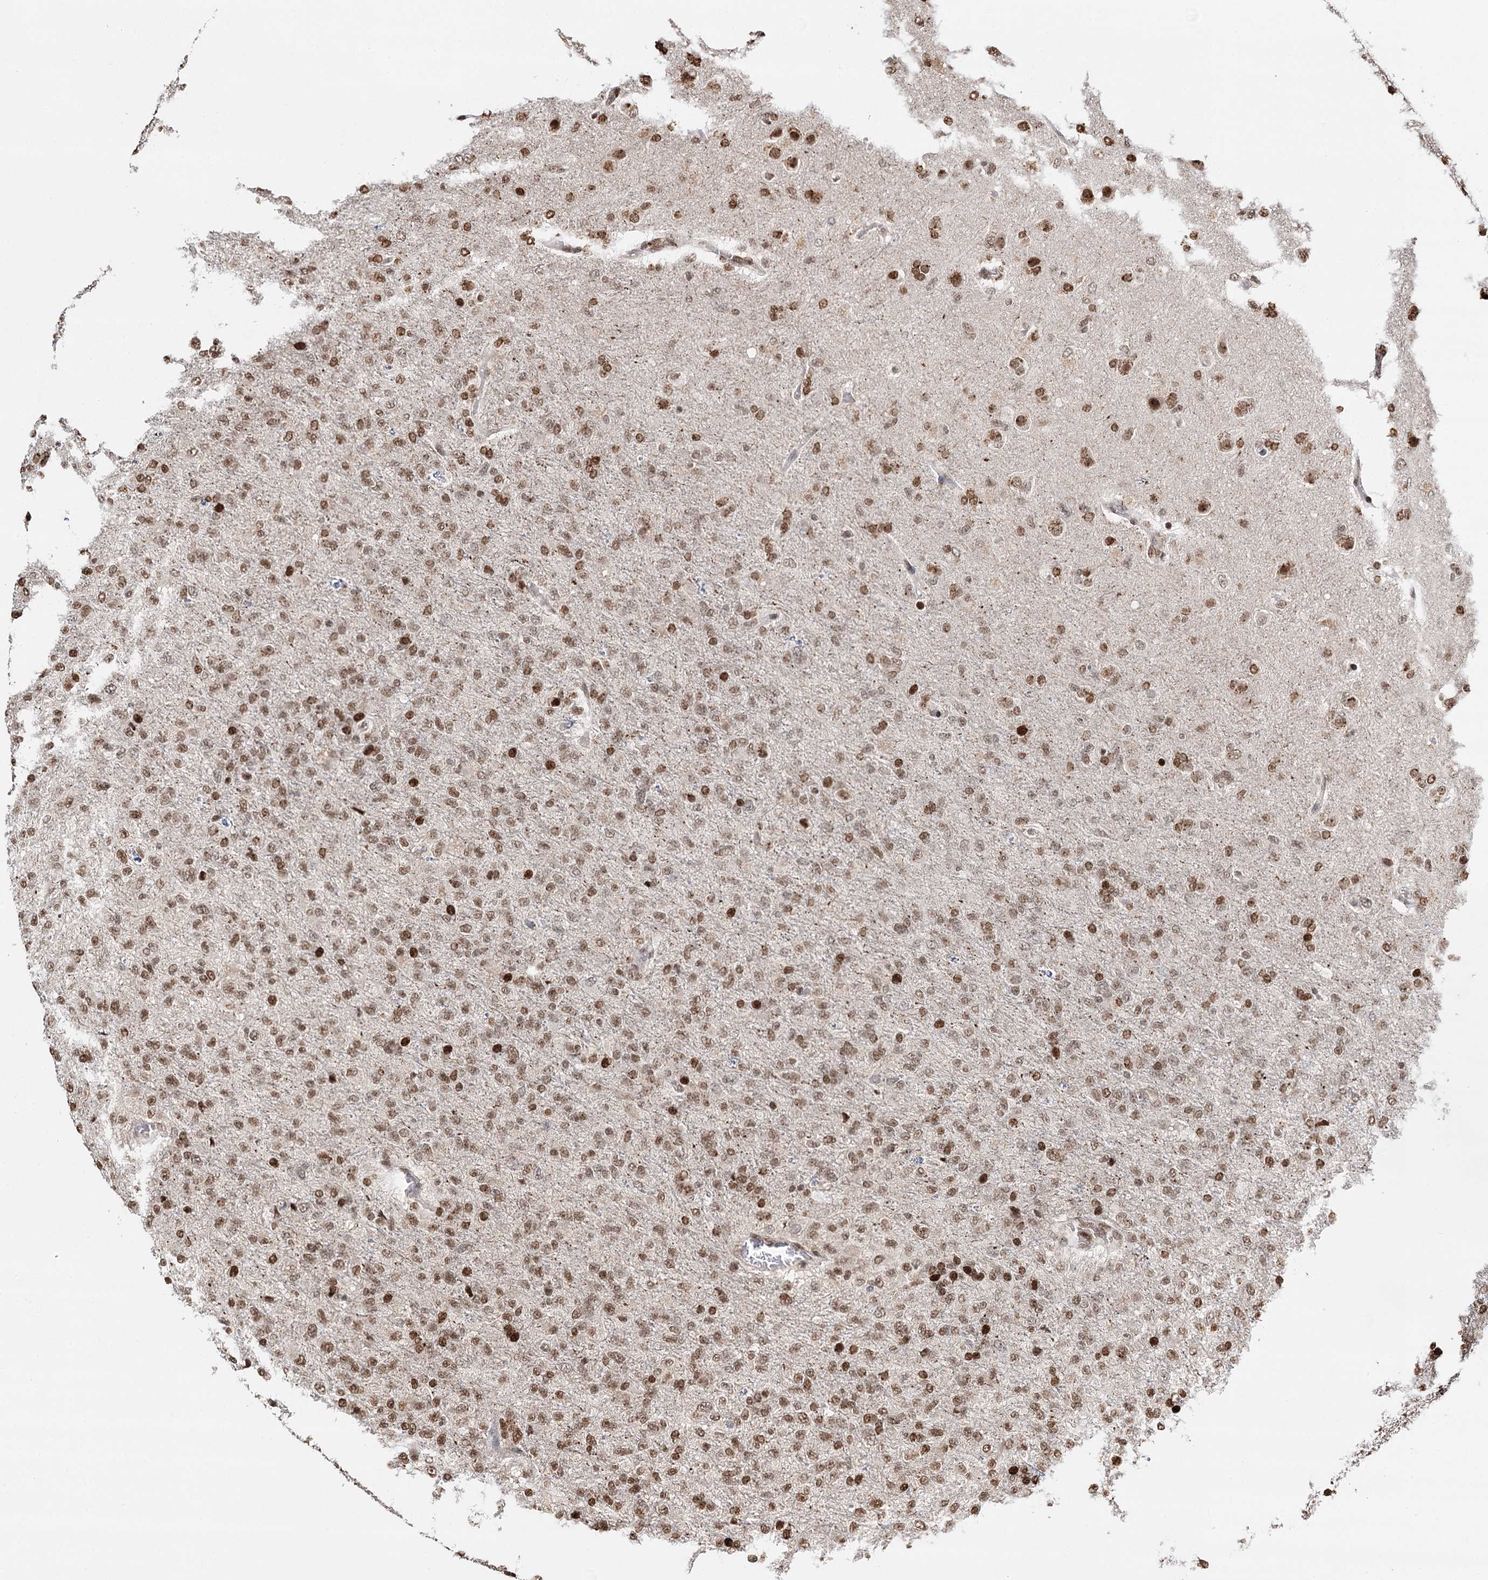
{"staining": {"intensity": "moderate", "quantity": ">75%", "location": "nuclear"}, "tissue": "glioma", "cell_type": "Tumor cells", "image_type": "cancer", "snomed": [{"axis": "morphology", "description": "Glioma, malignant, High grade"}, {"axis": "topography", "description": "Brain"}], "caption": "This is an image of immunohistochemistry staining of glioma, which shows moderate staining in the nuclear of tumor cells.", "gene": "RPS27A", "patient": {"sex": "female", "age": 74}}